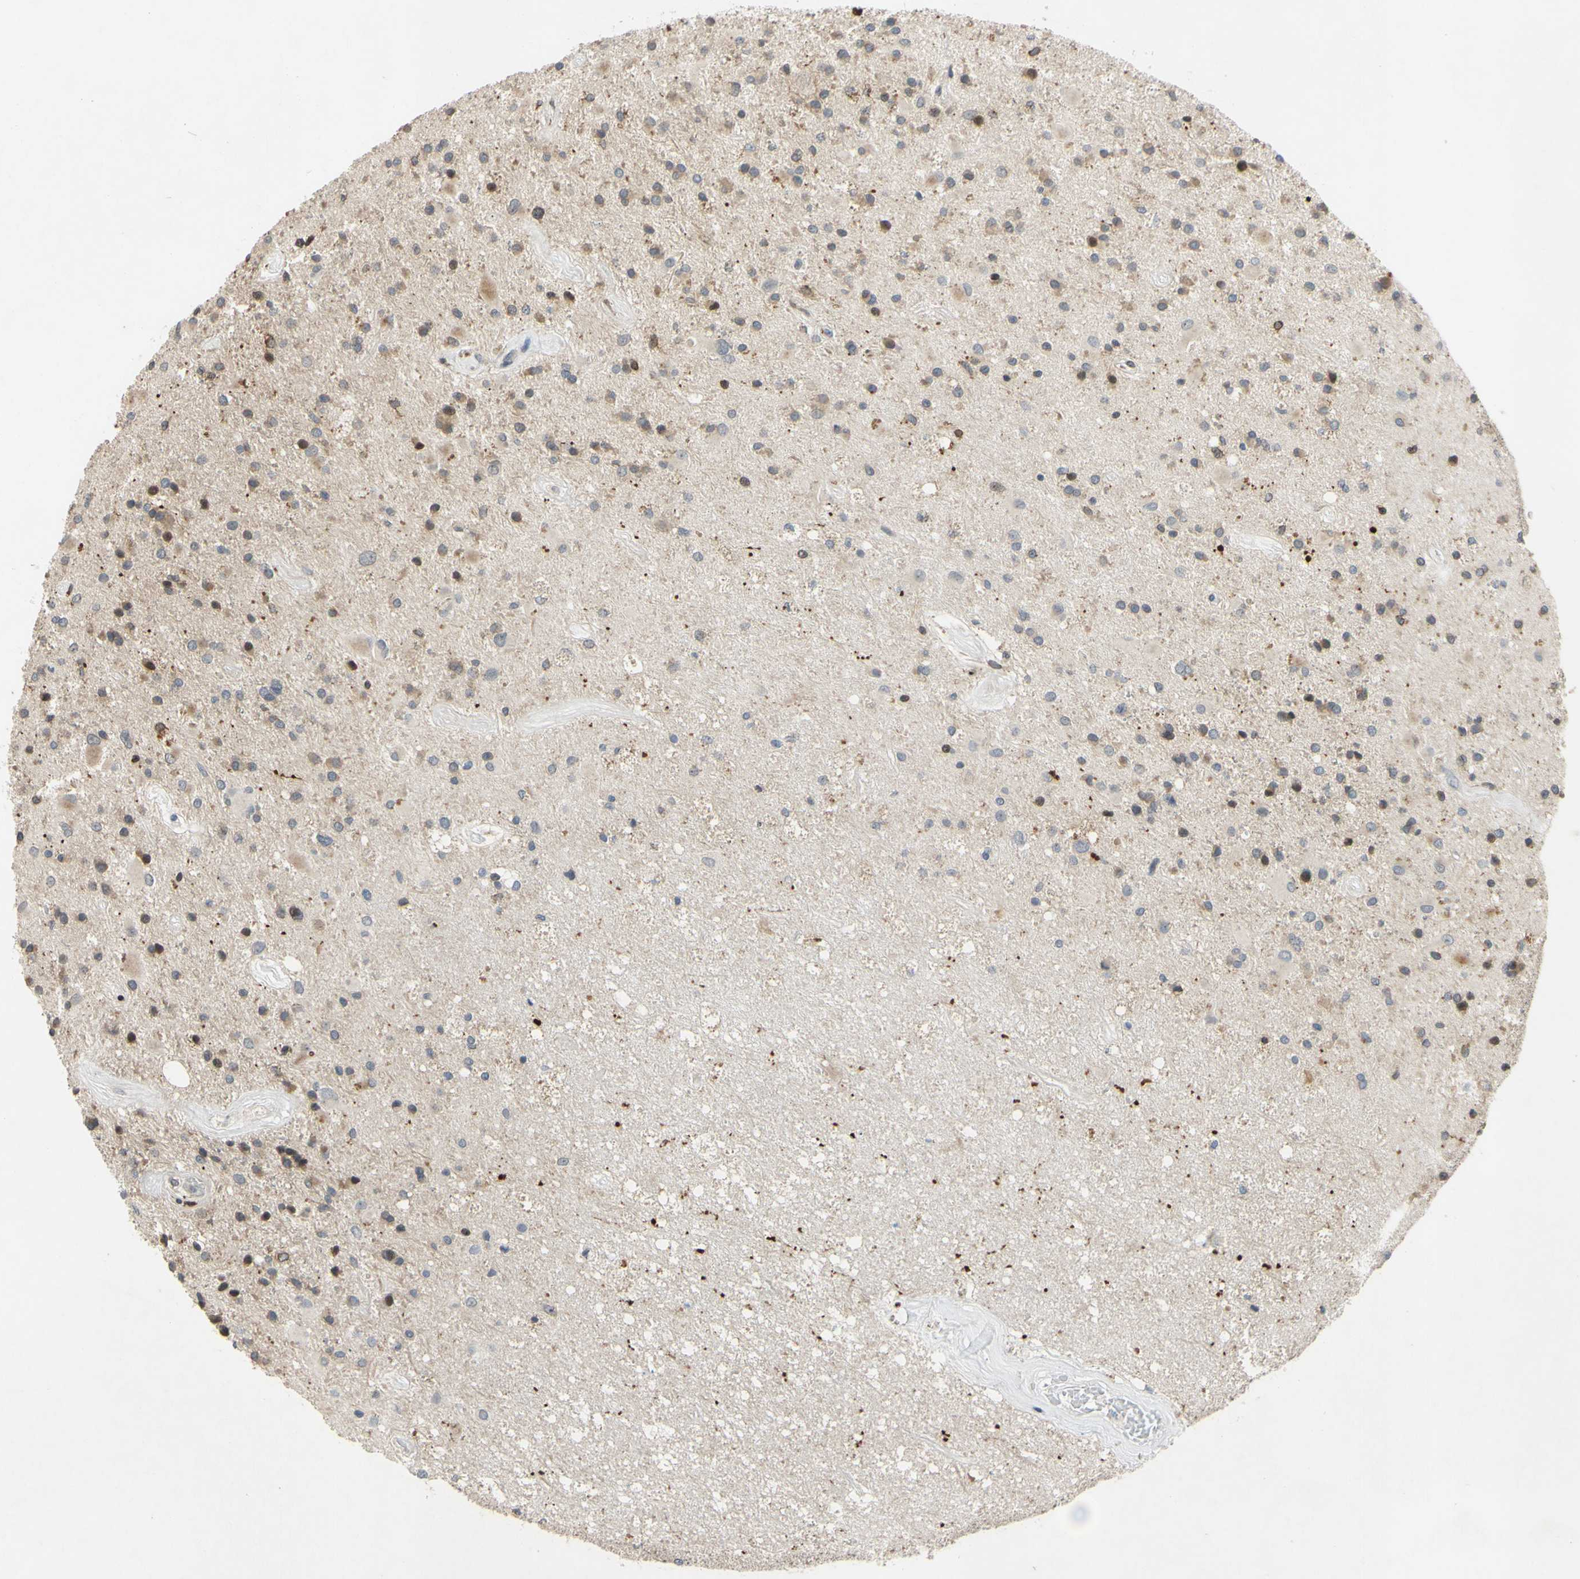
{"staining": {"intensity": "weak", "quantity": "<25%", "location": "cytoplasmic/membranous,nuclear"}, "tissue": "glioma", "cell_type": "Tumor cells", "image_type": "cancer", "snomed": [{"axis": "morphology", "description": "Glioma, malignant, Low grade"}, {"axis": "topography", "description": "Brain"}], "caption": "The histopathology image reveals no staining of tumor cells in malignant glioma (low-grade). (DAB (3,3'-diaminobenzidine) immunohistochemistry (IHC) with hematoxylin counter stain).", "gene": "PLXNA2", "patient": {"sex": "male", "age": 58}}